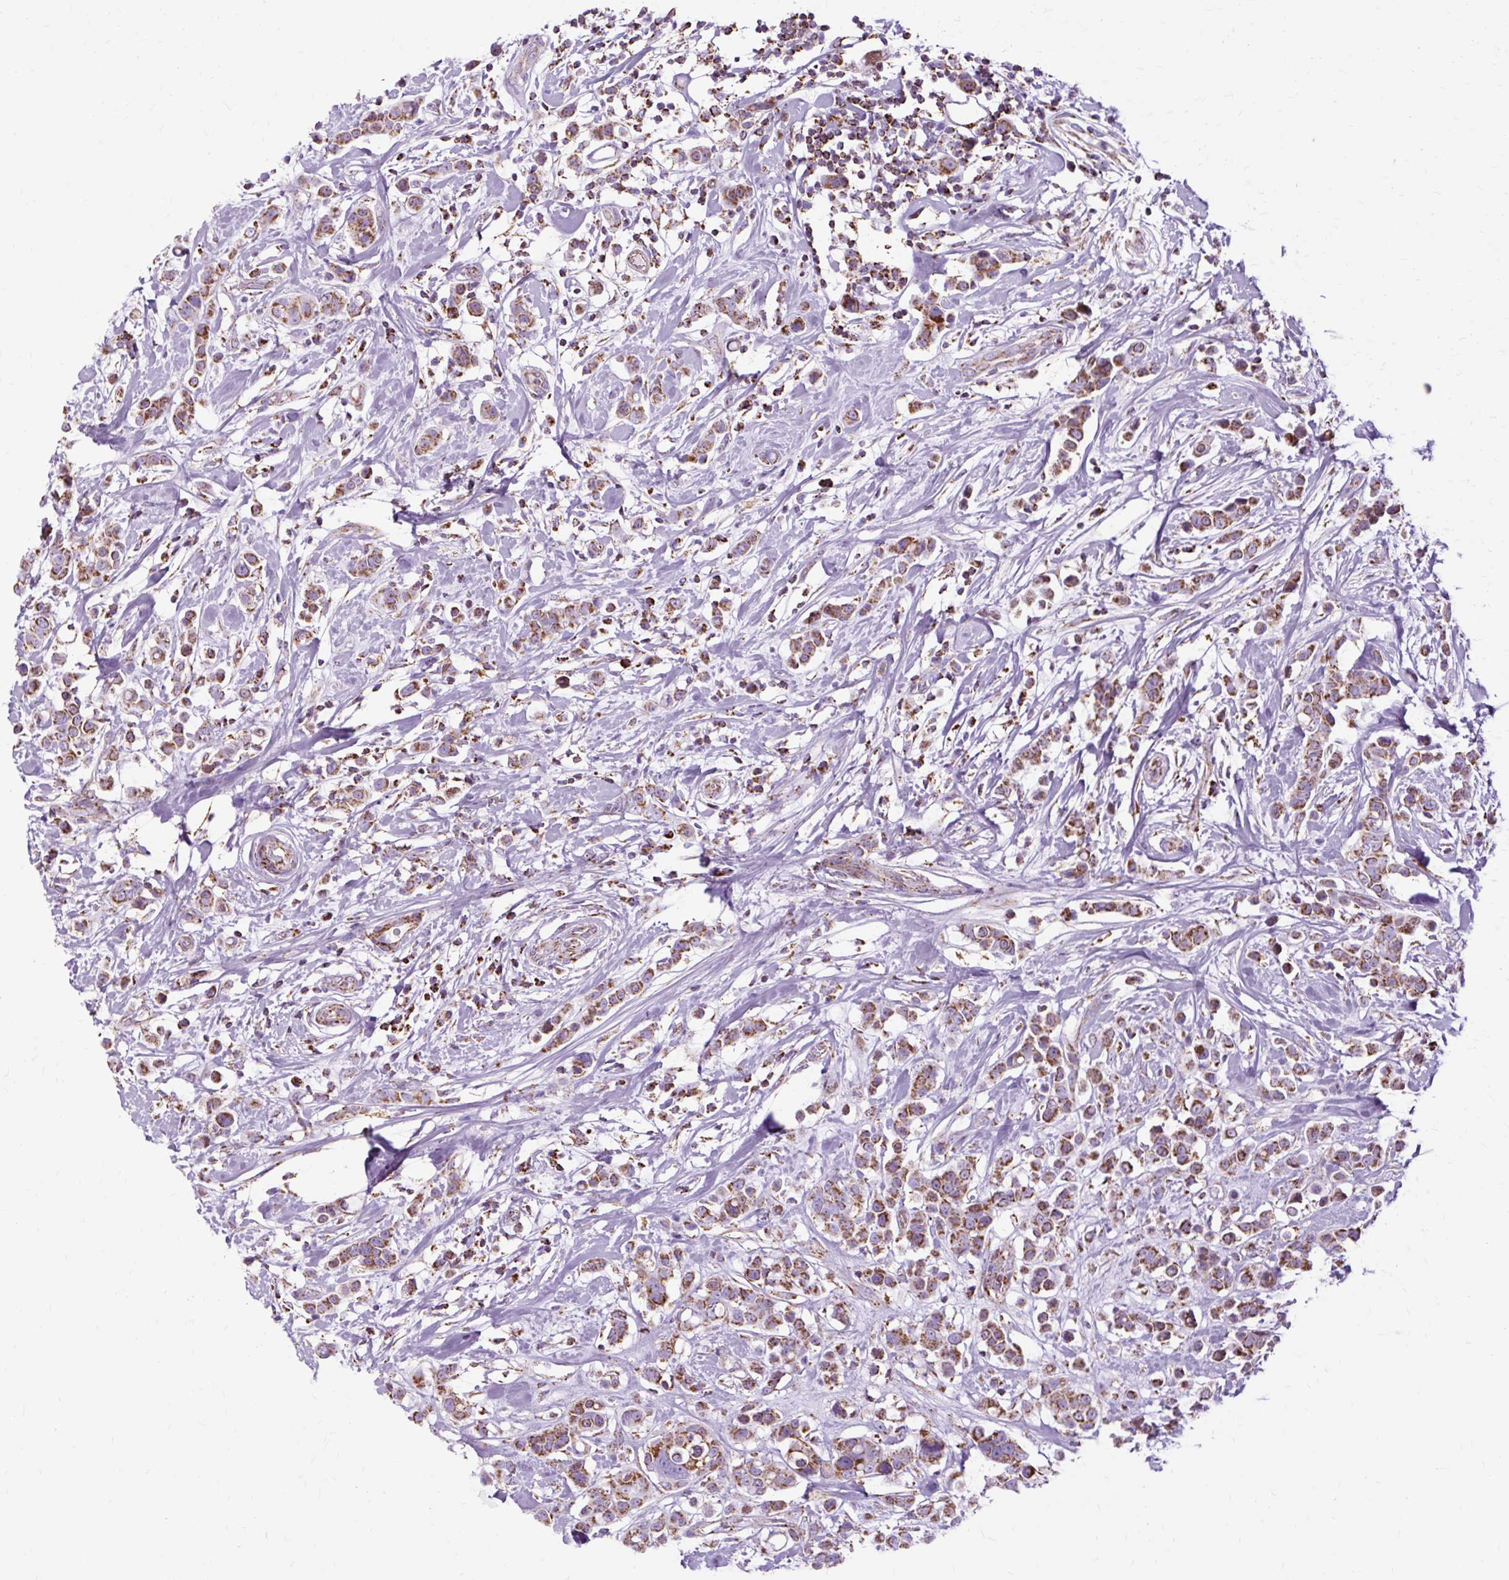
{"staining": {"intensity": "moderate", "quantity": ">75%", "location": "cytoplasmic/membranous"}, "tissue": "breast cancer", "cell_type": "Tumor cells", "image_type": "cancer", "snomed": [{"axis": "morphology", "description": "Duct carcinoma"}, {"axis": "topography", "description": "Breast"}], "caption": "Infiltrating ductal carcinoma (breast) tissue shows moderate cytoplasmic/membranous positivity in approximately >75% of tumor cells, visualized by immunohistochemistry.", "gene": "DLAT", "patient": {"sex": "female", "age": 27}}